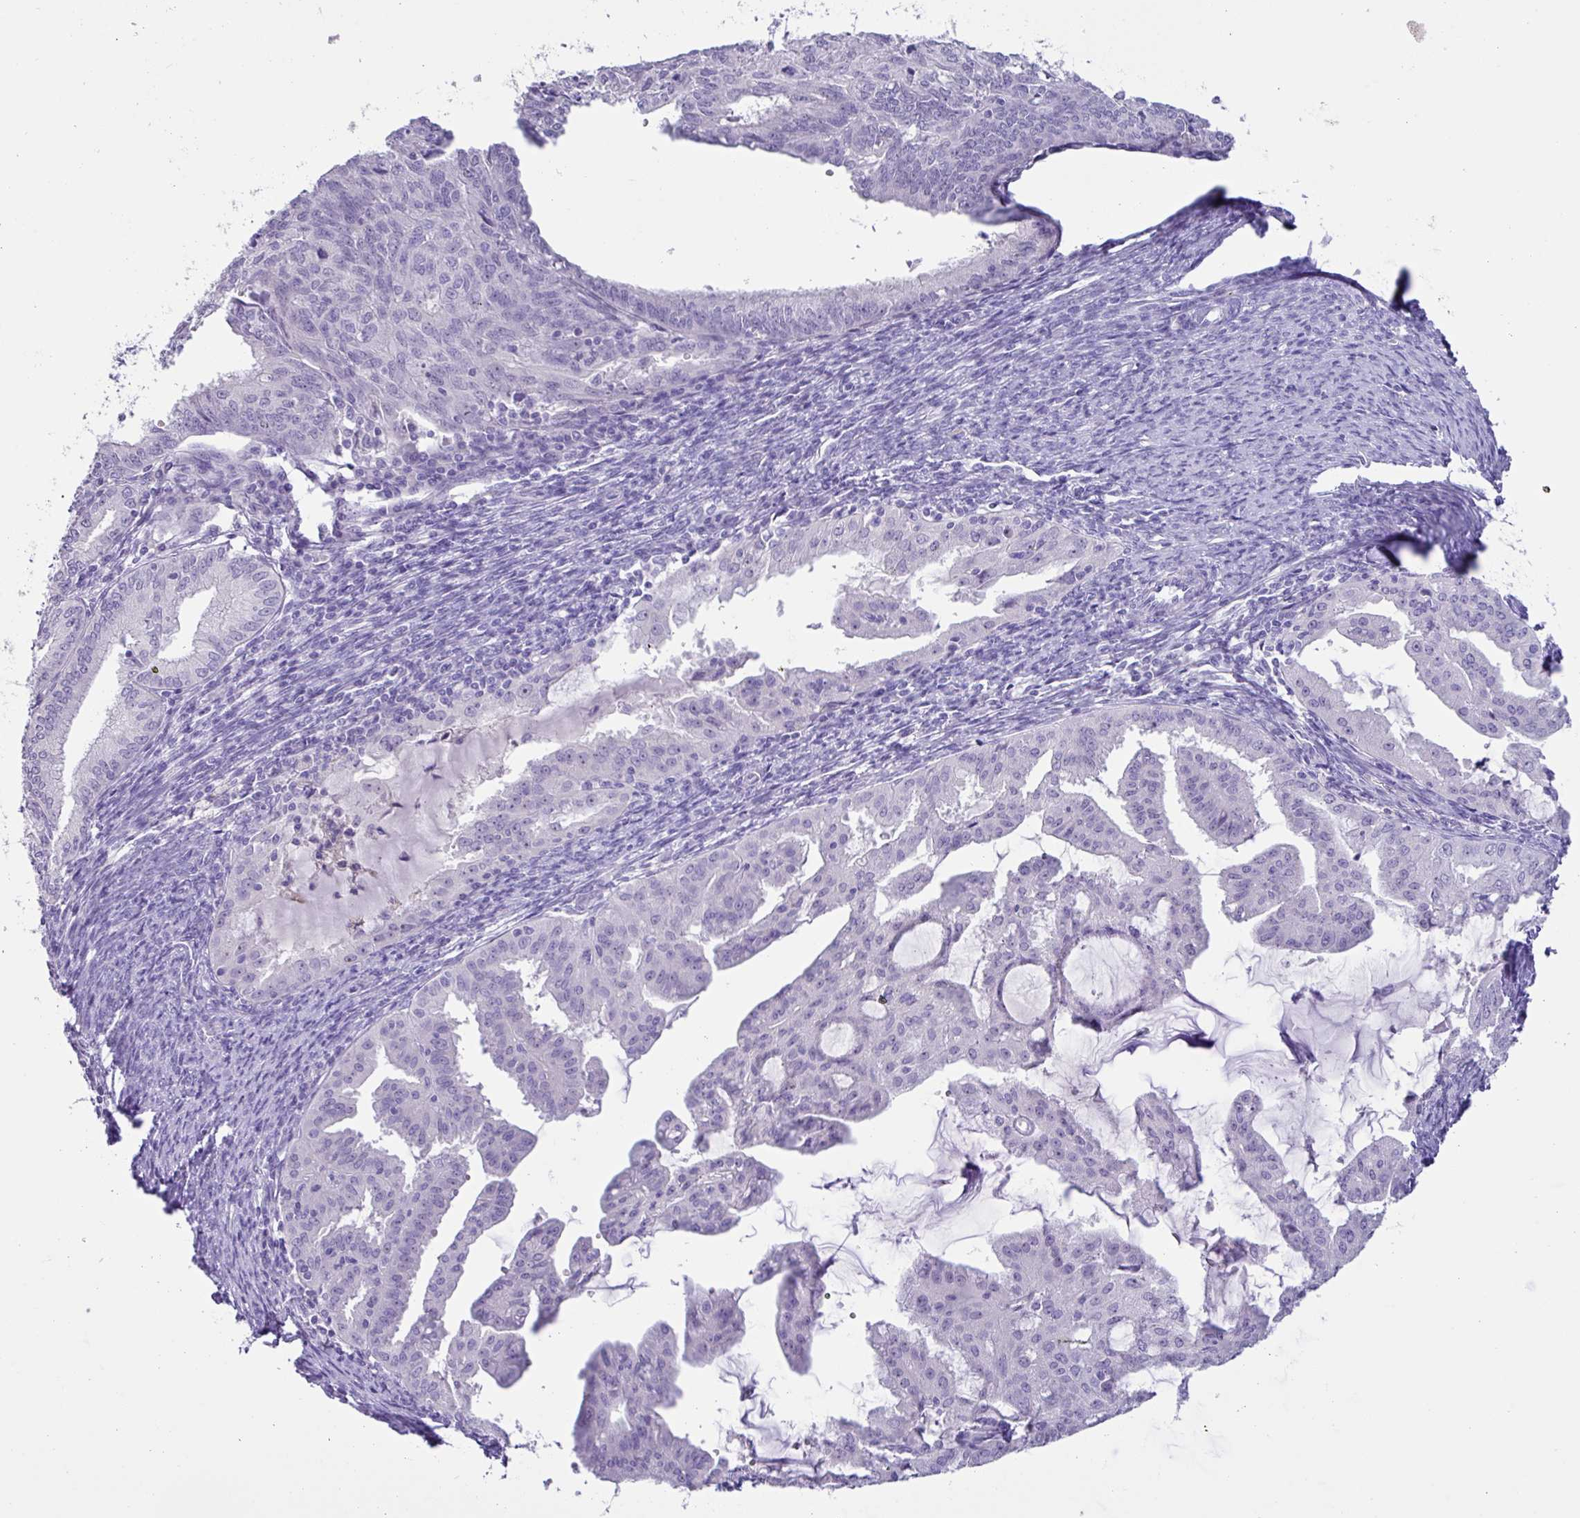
{"staining": {"intensity": "negative", "quantity": "none", "location": "none"}, "tissue": "endometrial cancer", "cell_type": "Tumor cells", "image_type": "cancer", "snomed": [{"axis": "morphology", "description": "Adenocarcinoma, NOS"}, {"axis": "topography", "description": "Endometrium"}], "caption": "Histopathology image shows no protein positivity in tumor cells of adenocarcinoma (endometrial) tissue.", "gene": "MRM2", "patient": {"sex": "female", "age": 70}}